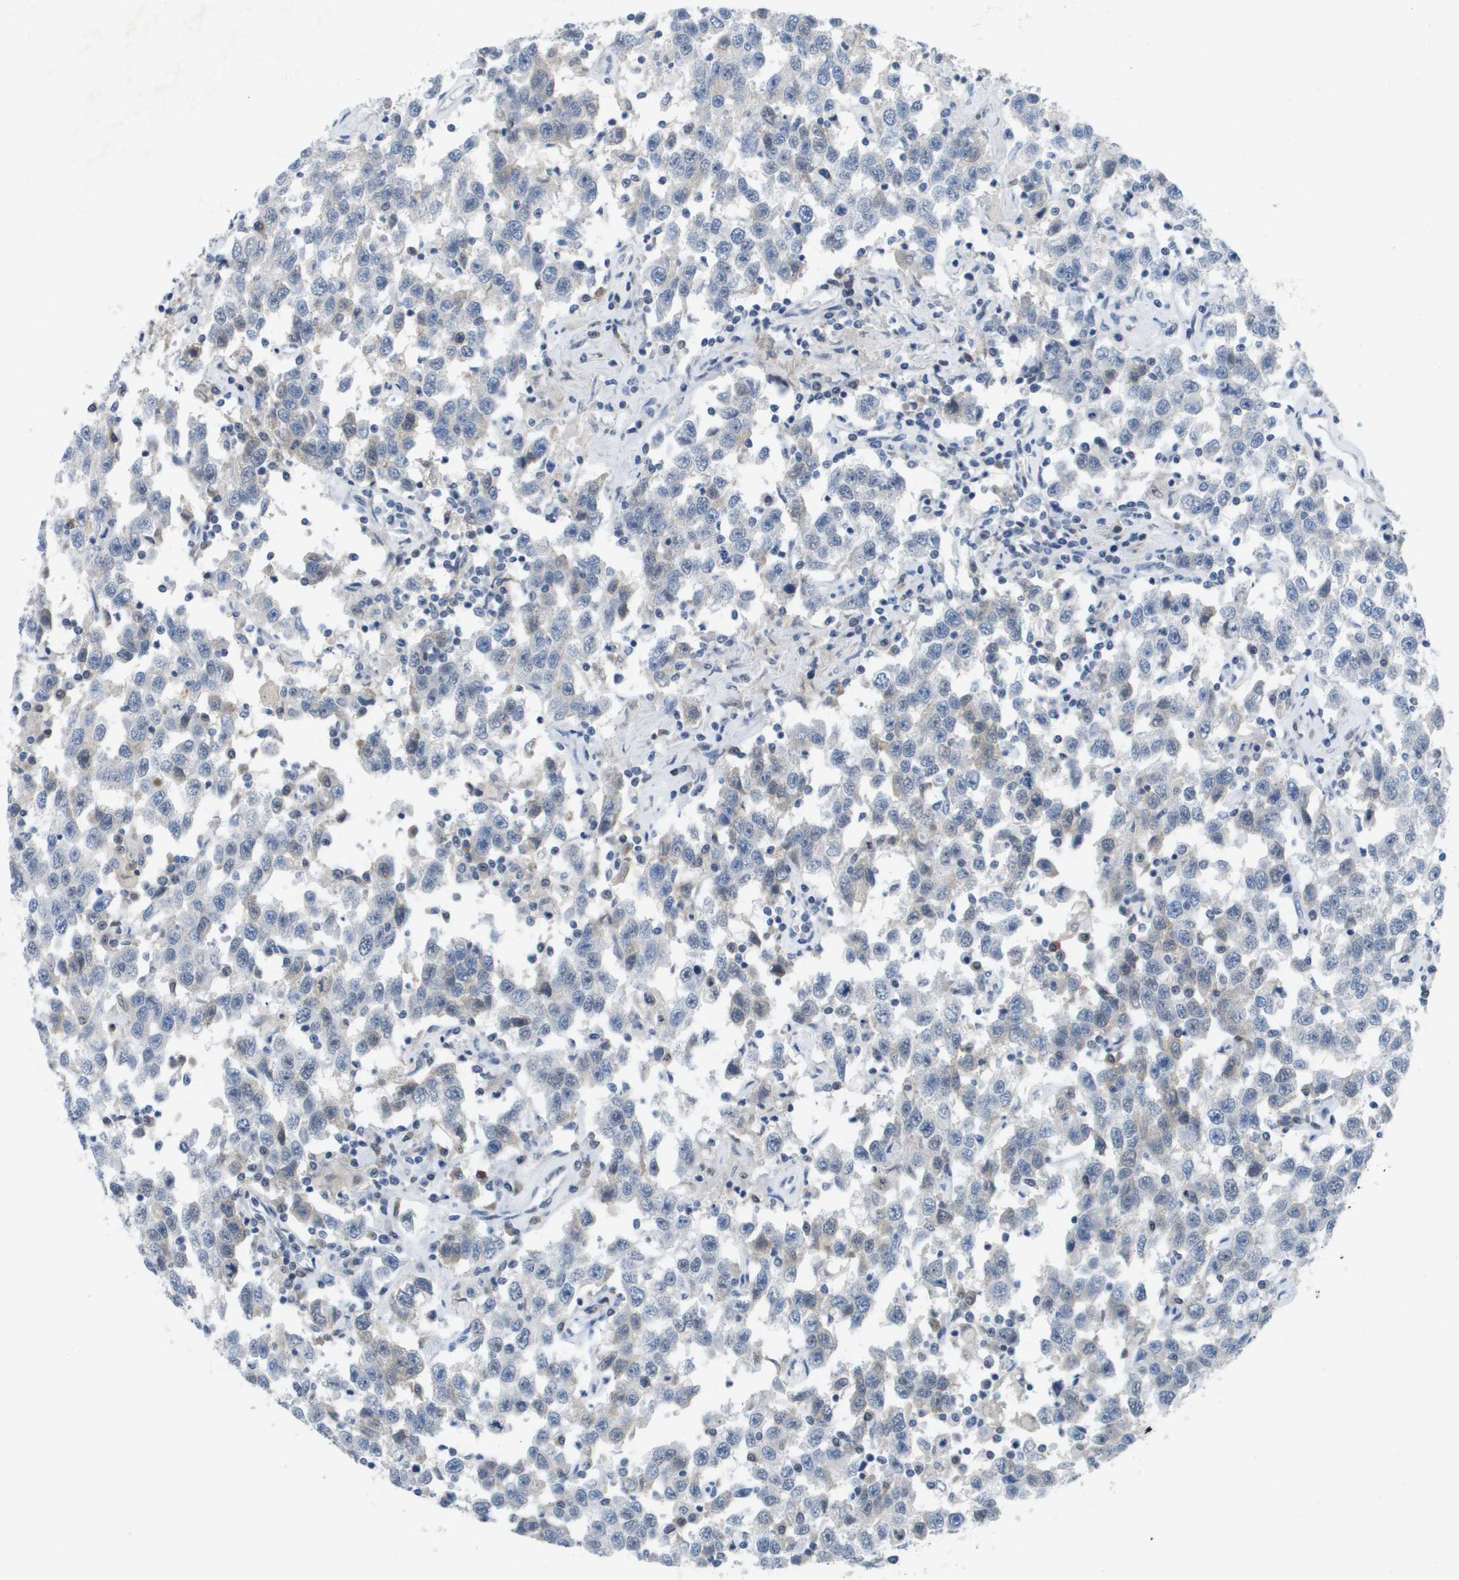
{"staining": {"intensity": "negative", "quantity": "none", "location": "none"}, "tissue": "testis cancer", "cell_type": "Tumor cells", "image_type": "cancer", "snomed": [{"axis": "morphology", "description": "Seminoma, NOS"}, {"axis": "topography", "description": "Testis"}], "caption": "IHC micrograph of neoplastic tissue: testis seminoma stained with DAB (3,3'-diaminobenzidine) shows no significant protein expression in tumor cells.", "gene": "TP53RK", "patient": {"sex": "male", "age": 41}}